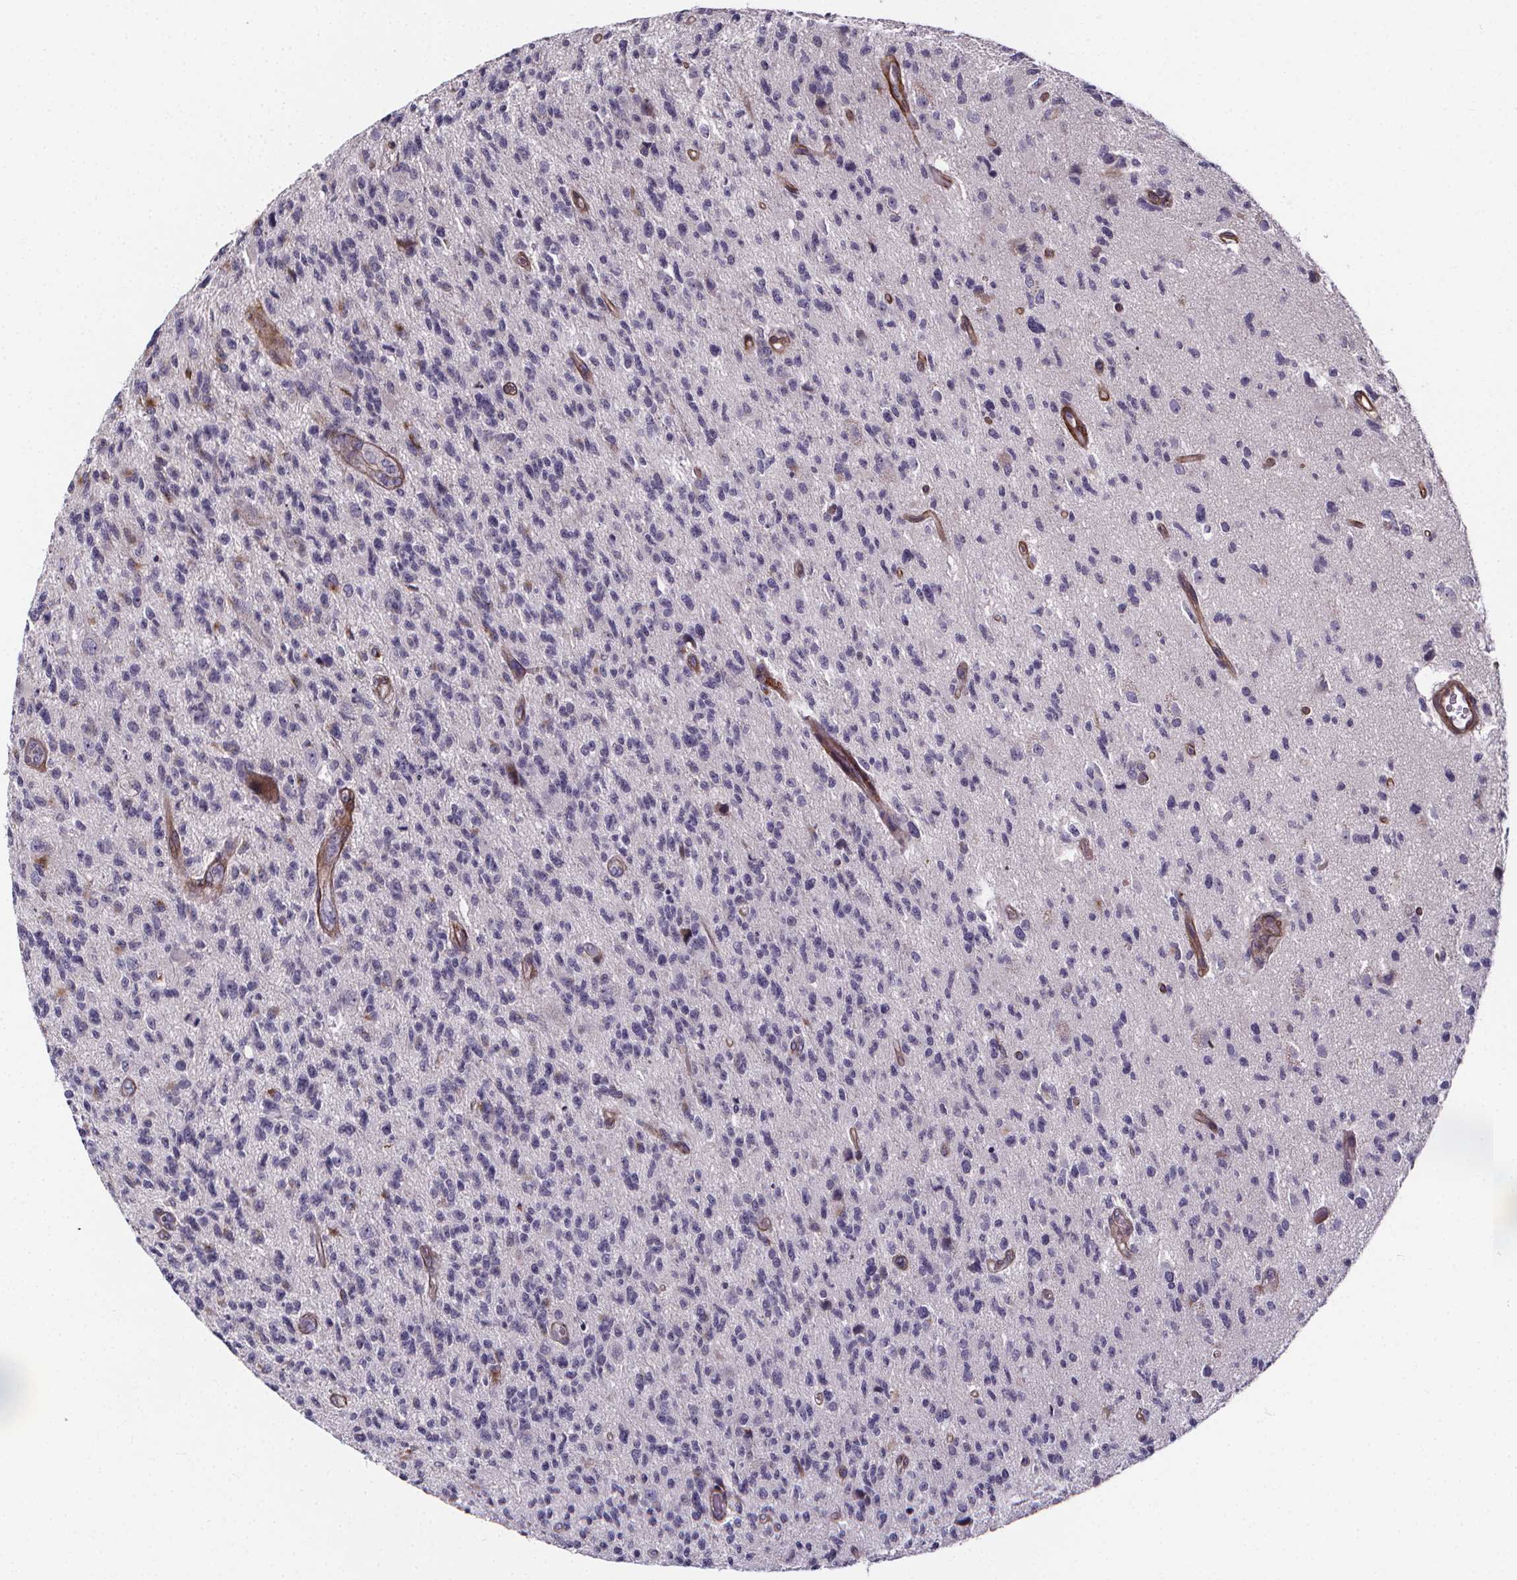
{"staining": {"intensity": "negative", "quantity": "none", "location": "none"}, "tissue": "glioma", "cell_type": "Tumor cells", "image_type": "cancer", "snomed": [{"axis": "morphology", "description": "Glioma, malignant, High grade"}, {"axis": "topography", "description": "Brain"}], "caption": "Human glioma stained for a protein using IHC demonstrates no staining in tumor cells.", "gene": "AEBP1", "patient": {"sex": "male", "age": 56}}